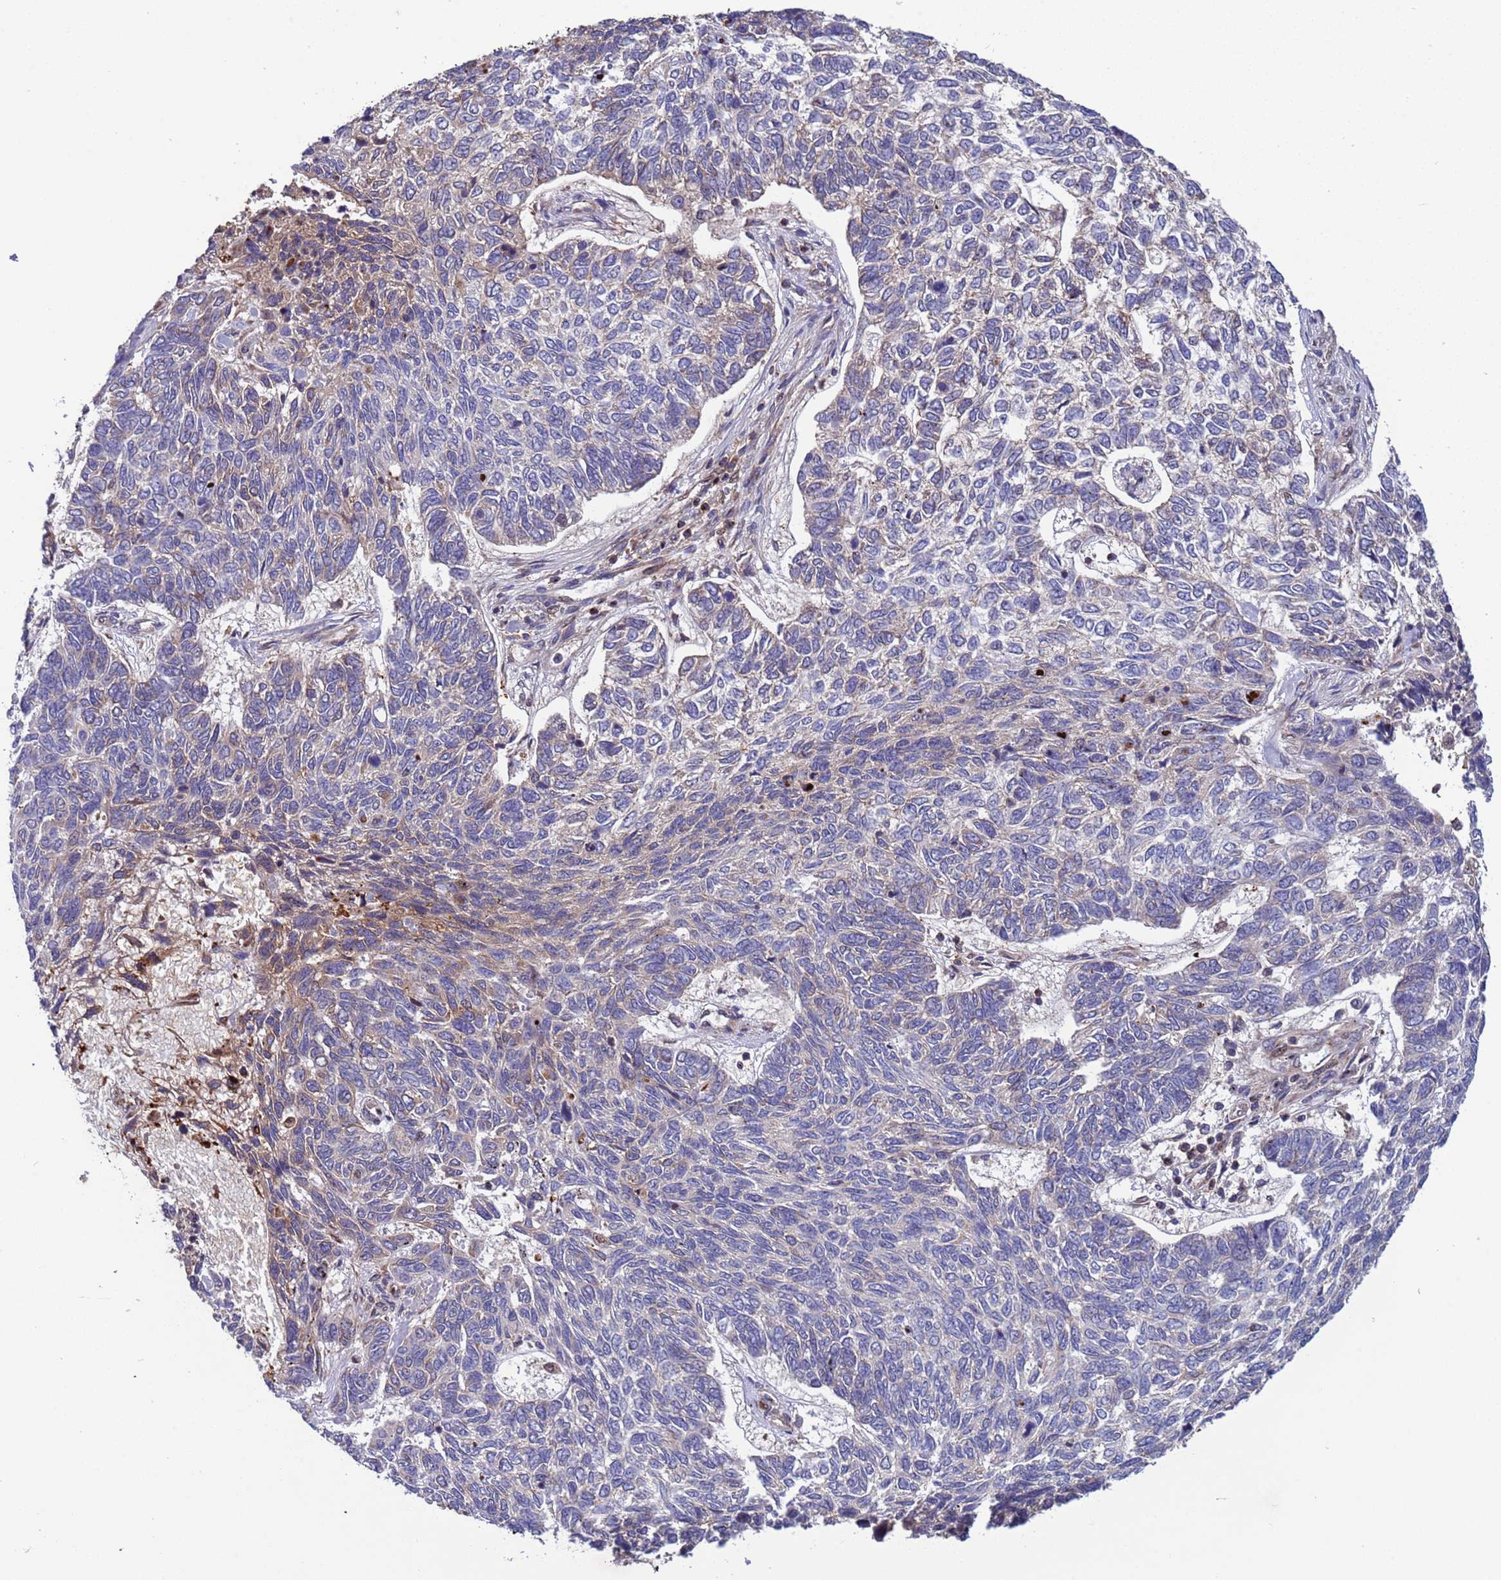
{"staining": {"intensity": "negative", "quantity": "none", "location": "none"}, "tissue": "skin cancer", "cell_type": "Tumor cells", "image_type": "cancer", "snomed": [{"axis": "morphology", "description": "Basal cell carcinoma"}, {"axis": "topography", "description": "Skin"}], "caption": "DAB immunohistochemical staining of human skin cancer (basal cell carcinoma) displays no significant staining in tumor cells.", "gene": "PARP16", "patient": {"sex": "female", "age": 65}}